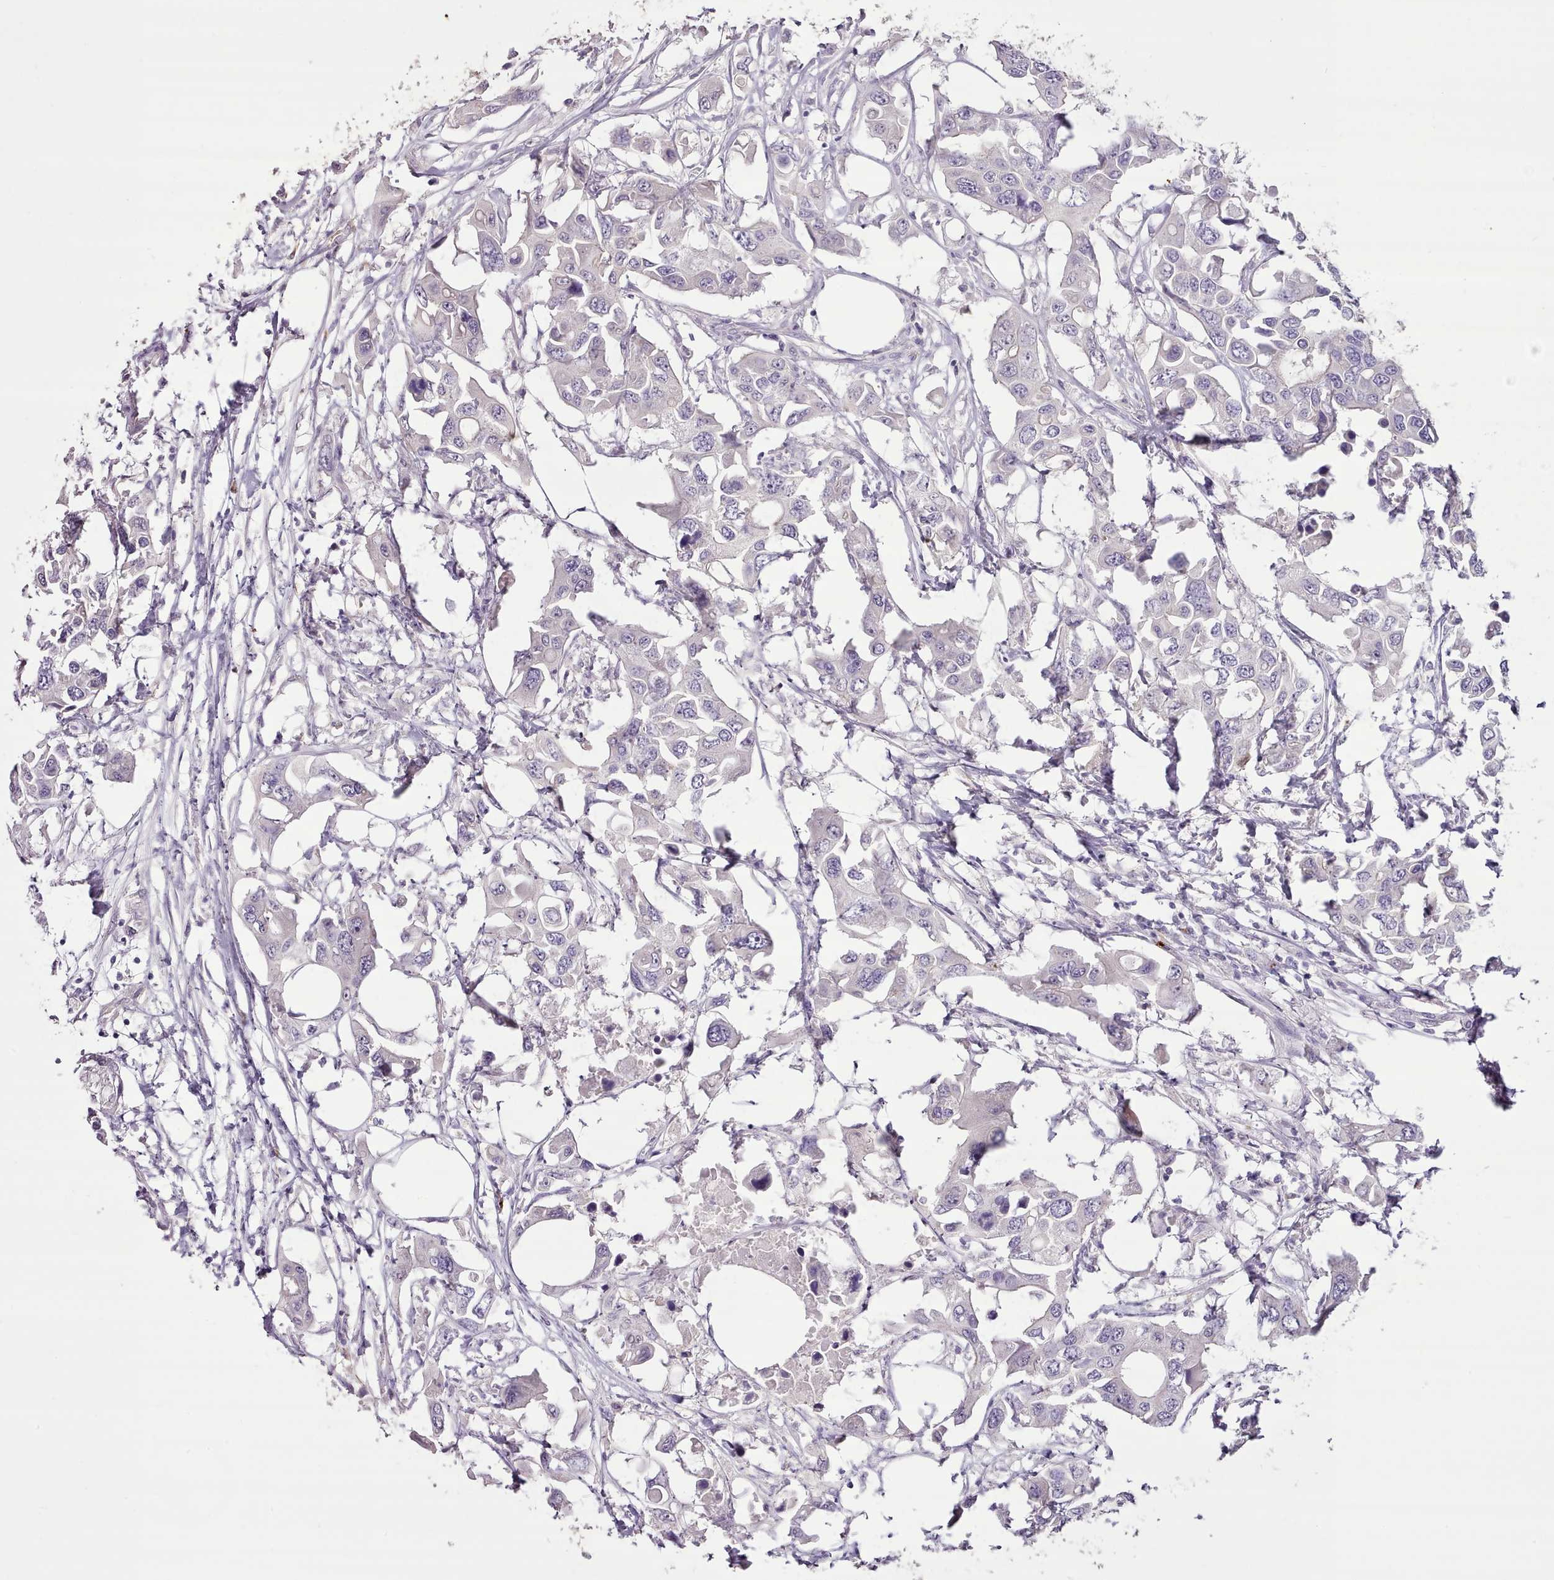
{"staining": {"intensity": "negative", "quantity": "none", "location": "none"}, "tissue": "colorectal cancer", "cell_type": "Tumor cells", "image_type": "cancer", "snomed": [{"axis": "morphology", "description": "Adenocarcinoma, NOS"}, {"axis": "topography", "description": "Colon"}], "caption": "The photomicrograph exhibits no significant positivity in tumor cells of colorectal adenocarcinoma.", "gene": "BLOC1S2", "patient": {"sex": "male", "age": 77}}